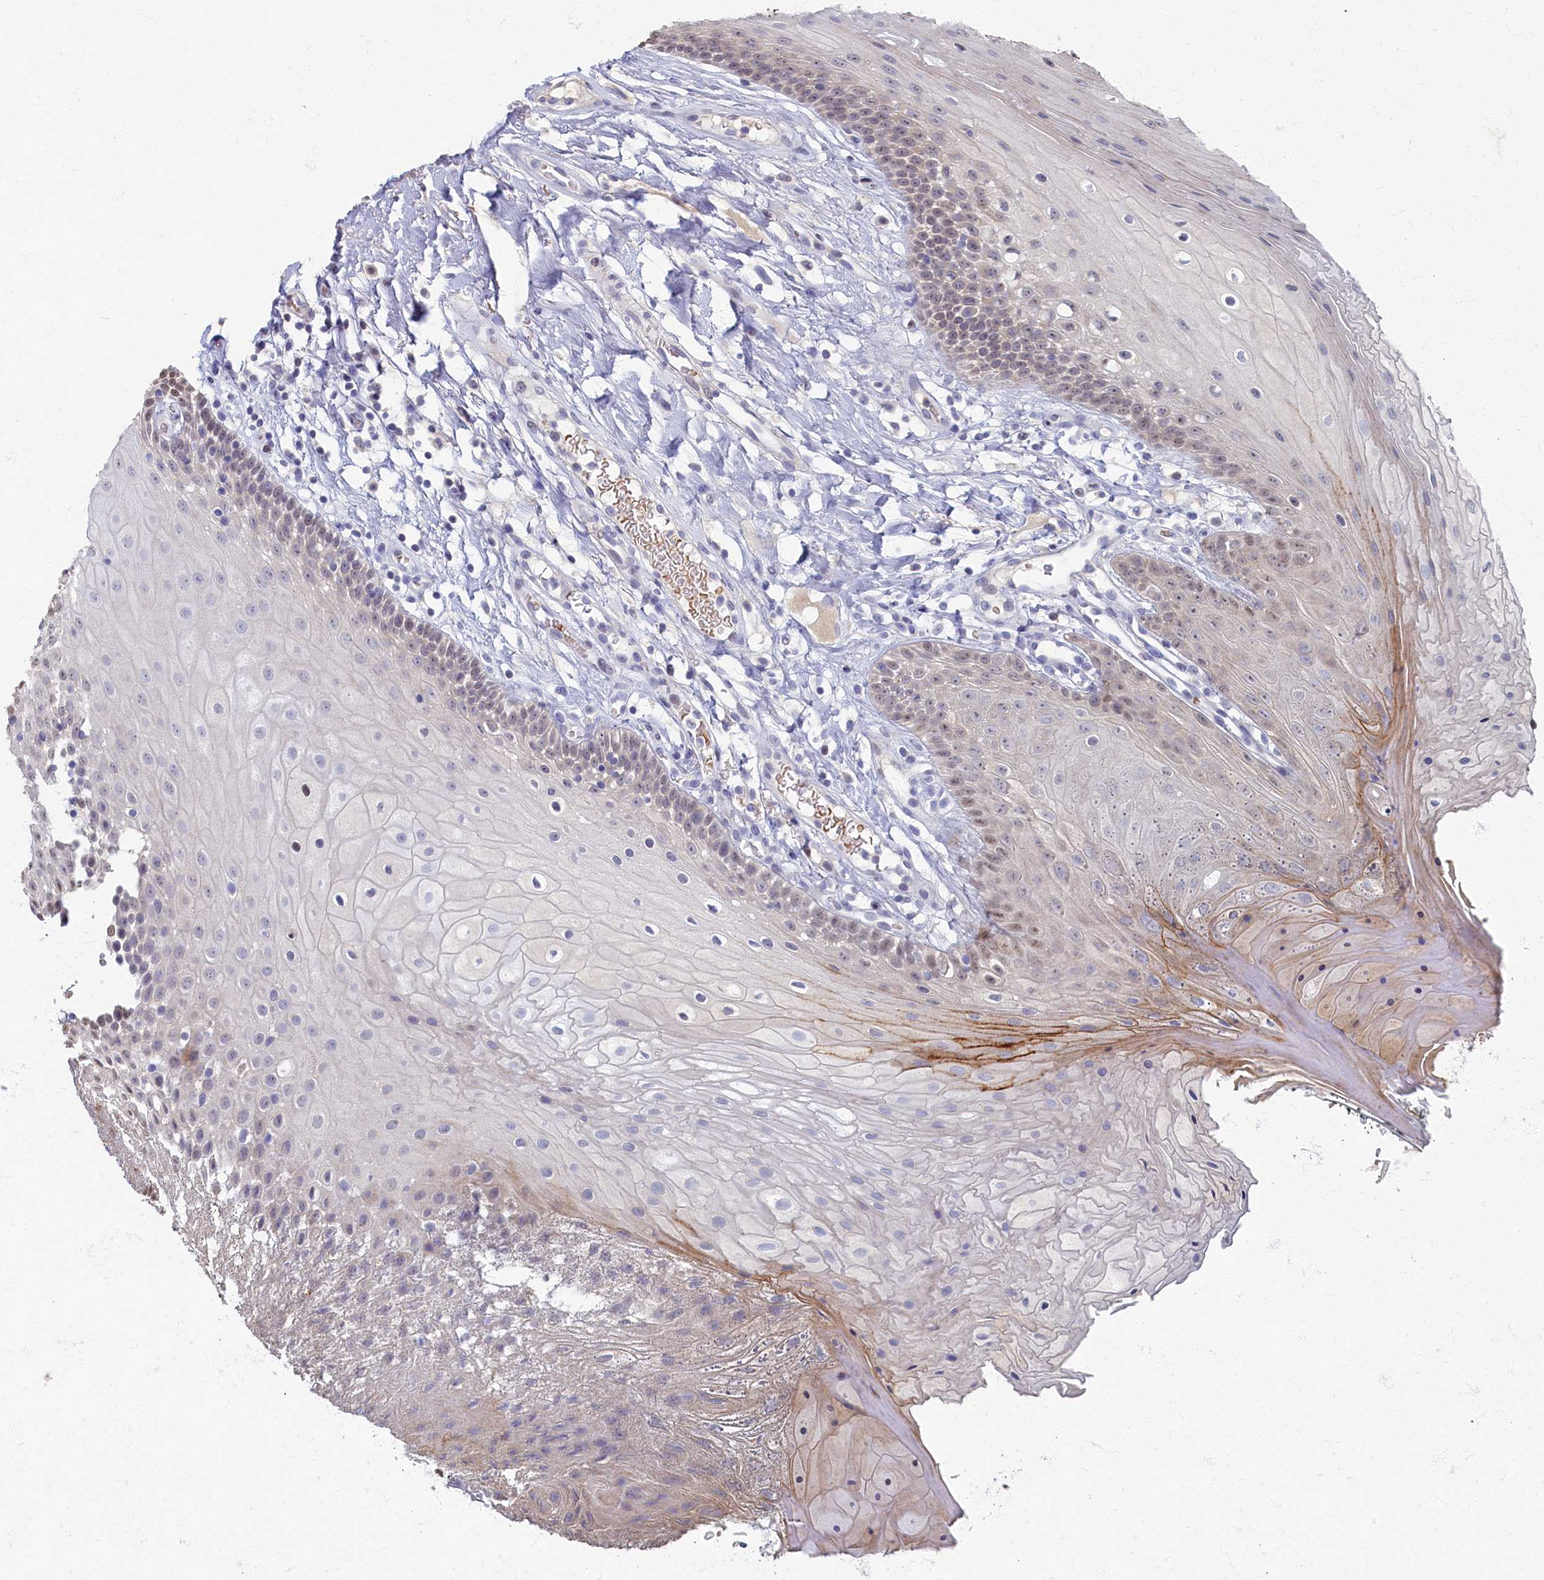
{"staining": {"intensity": "moderate", "quantity": "<25%", "location": "cytoplasmic/membranous,nuclear"}, "tissue": "oral mucosa", "cell_type": "Squamous epithelial cells", "image_type": "normal", "snomed": [{"axis": "morphology", "description": "Normal tissue, NOS"}, {"axis": "topography", "description": "Oral tissue"}], "caption": "A high-resolution image shows immunohistochemistry staining of unremarkable oral mucosa, which exhibits moderate cytoplasmic/membranous,nuclear staining in about <25% of squamous epithelial cells.", "gene": "HUNK", "patient": {"sex": "female", "age": 80}}